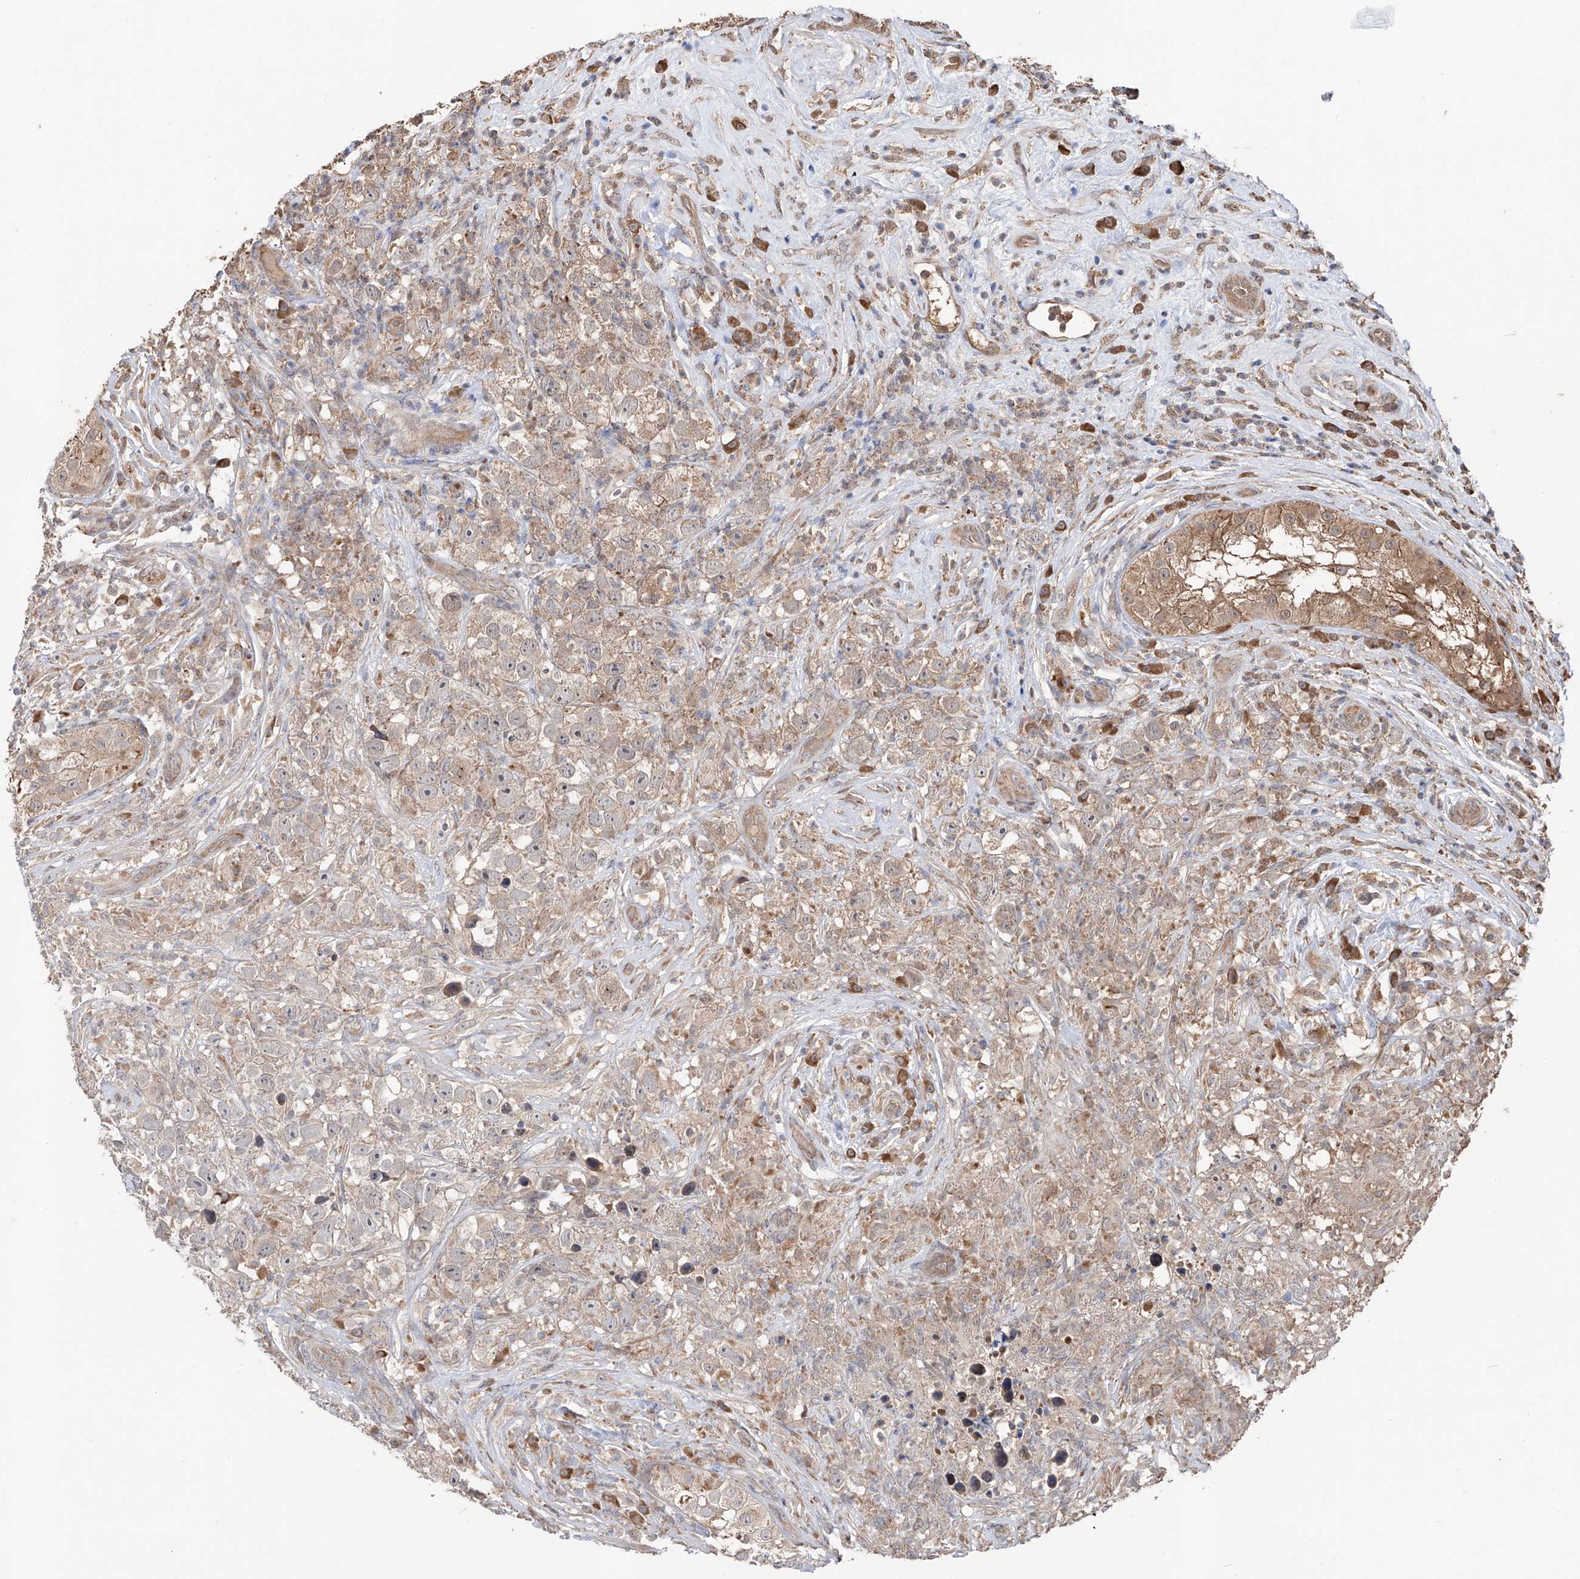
{"staining": {"intensity": "weak", "quantity": "<25%", "location": "cytoplasmic/membranous"}, "tissue": "testis cancer", "cell_type": "Tumor cells", "image_type": "cancer", "snomed": [{"axis": "morphology", "description": "Seminoma, NOS"}, {"axis": "topography", "description": "Testis"}], "caption": "Immunohistochemical staining of human testis cancer (seminoma) exhibits no significant staining in tumor cells. Brightfield microscopy of immunohistochemistry stained with DAB (3,3'-diaminobenzidine) (brown) and hematoxylin (blue), captured at high magnification.", "gene": "FAM135A", "patient": {"sex": "male", "age": 49}}